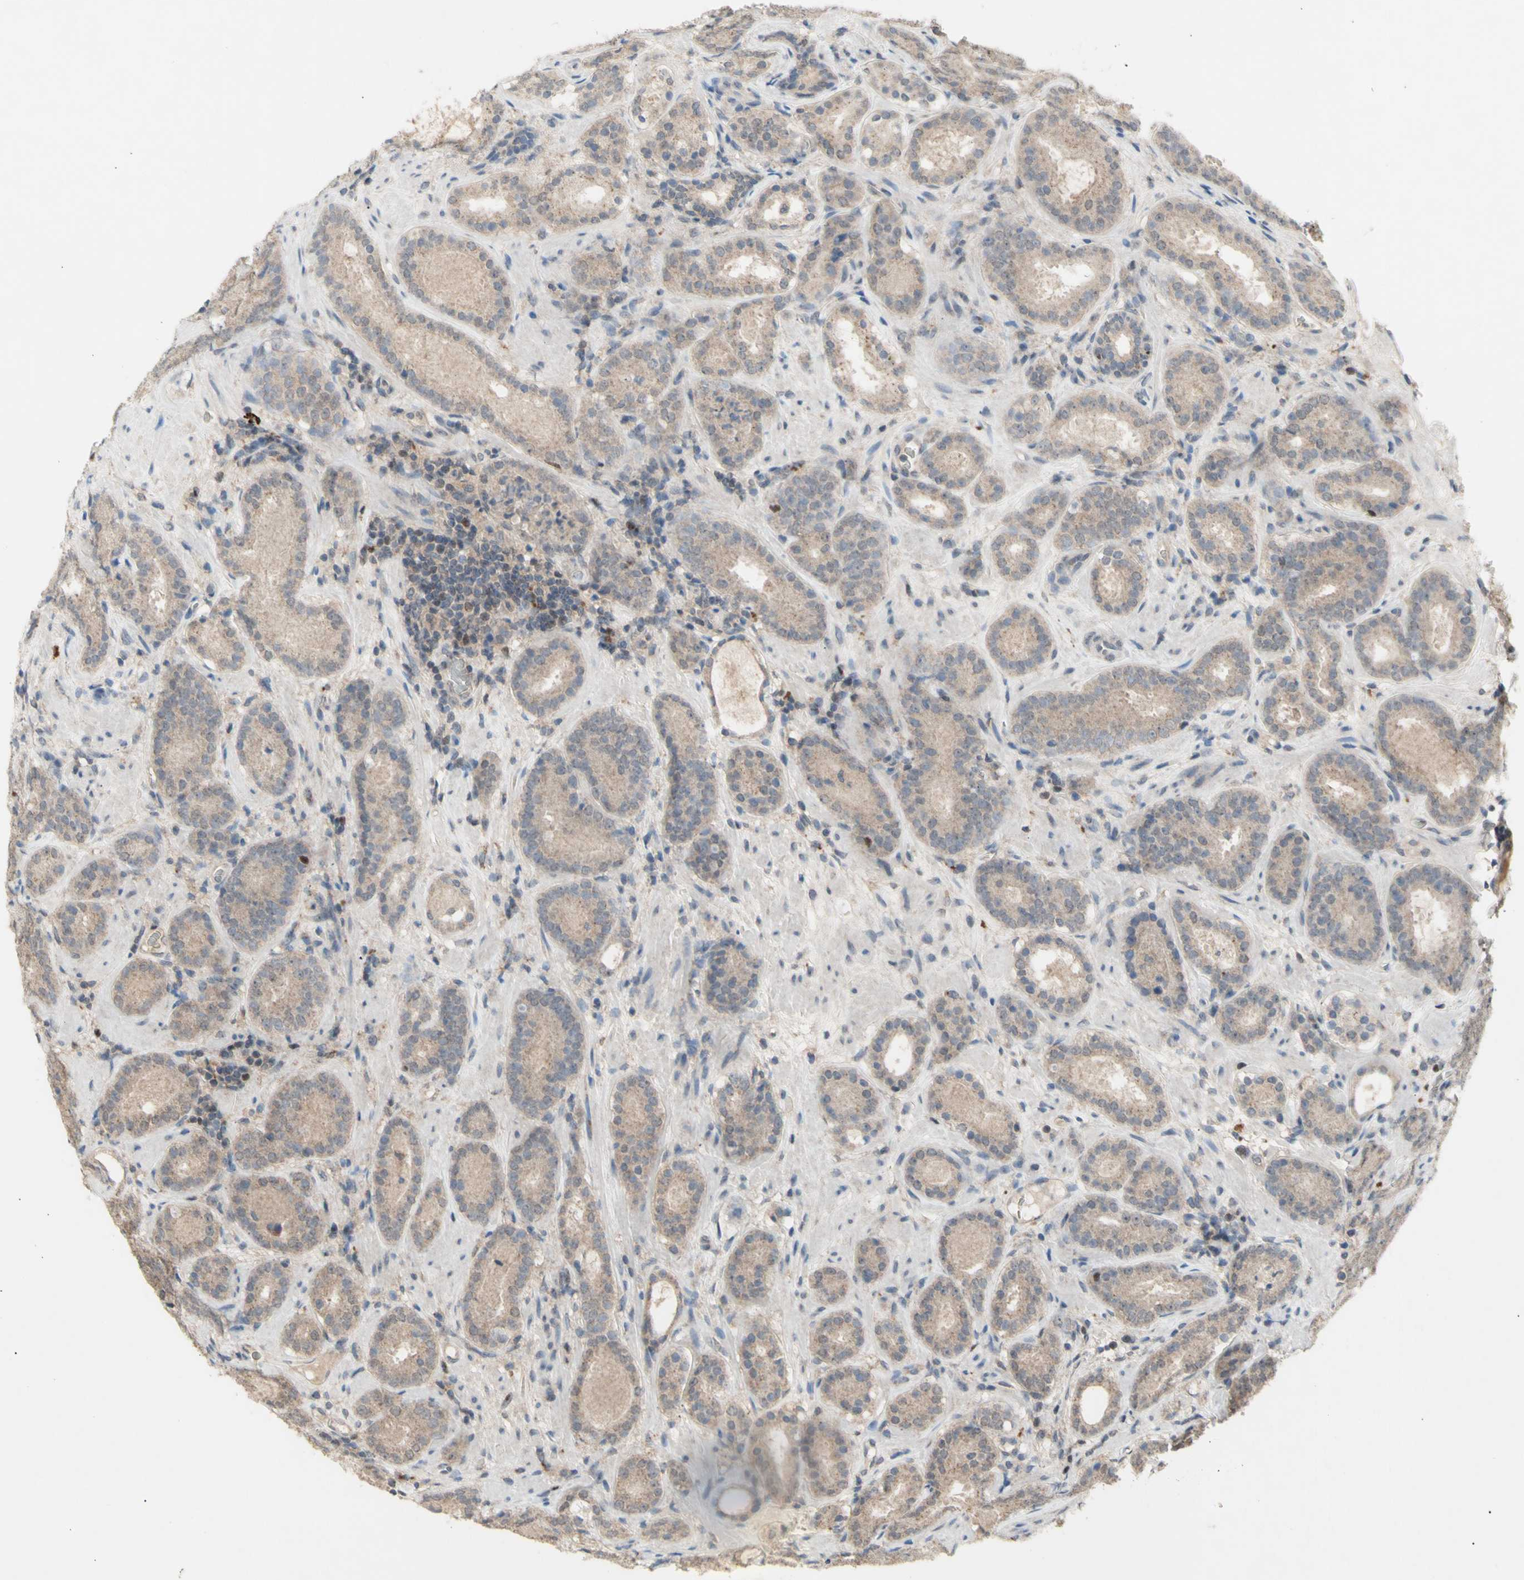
{"staining": {"intensity": "weak", "quantity": ">75%", "location": "cytoplasmic/membranous"}, "tissue": "prostate cancer", "cell_type": "Tumor cells", "image_type": "cancer", "snomed": [{"axis": "morphology", "description": "Adenocarcinoma, Low grade"}, {"axis": "topography", "description": "Prostate"}], "caption": "Immunohistochemical staining of human adenocarcinoma (low-grade) (prostate) reveals low levels of weak cytoplasmic/membranous protein expression in about >75% of tumor cells.", "gene": "NLRP1", "patient": {"sex": "male", "age": 69}}